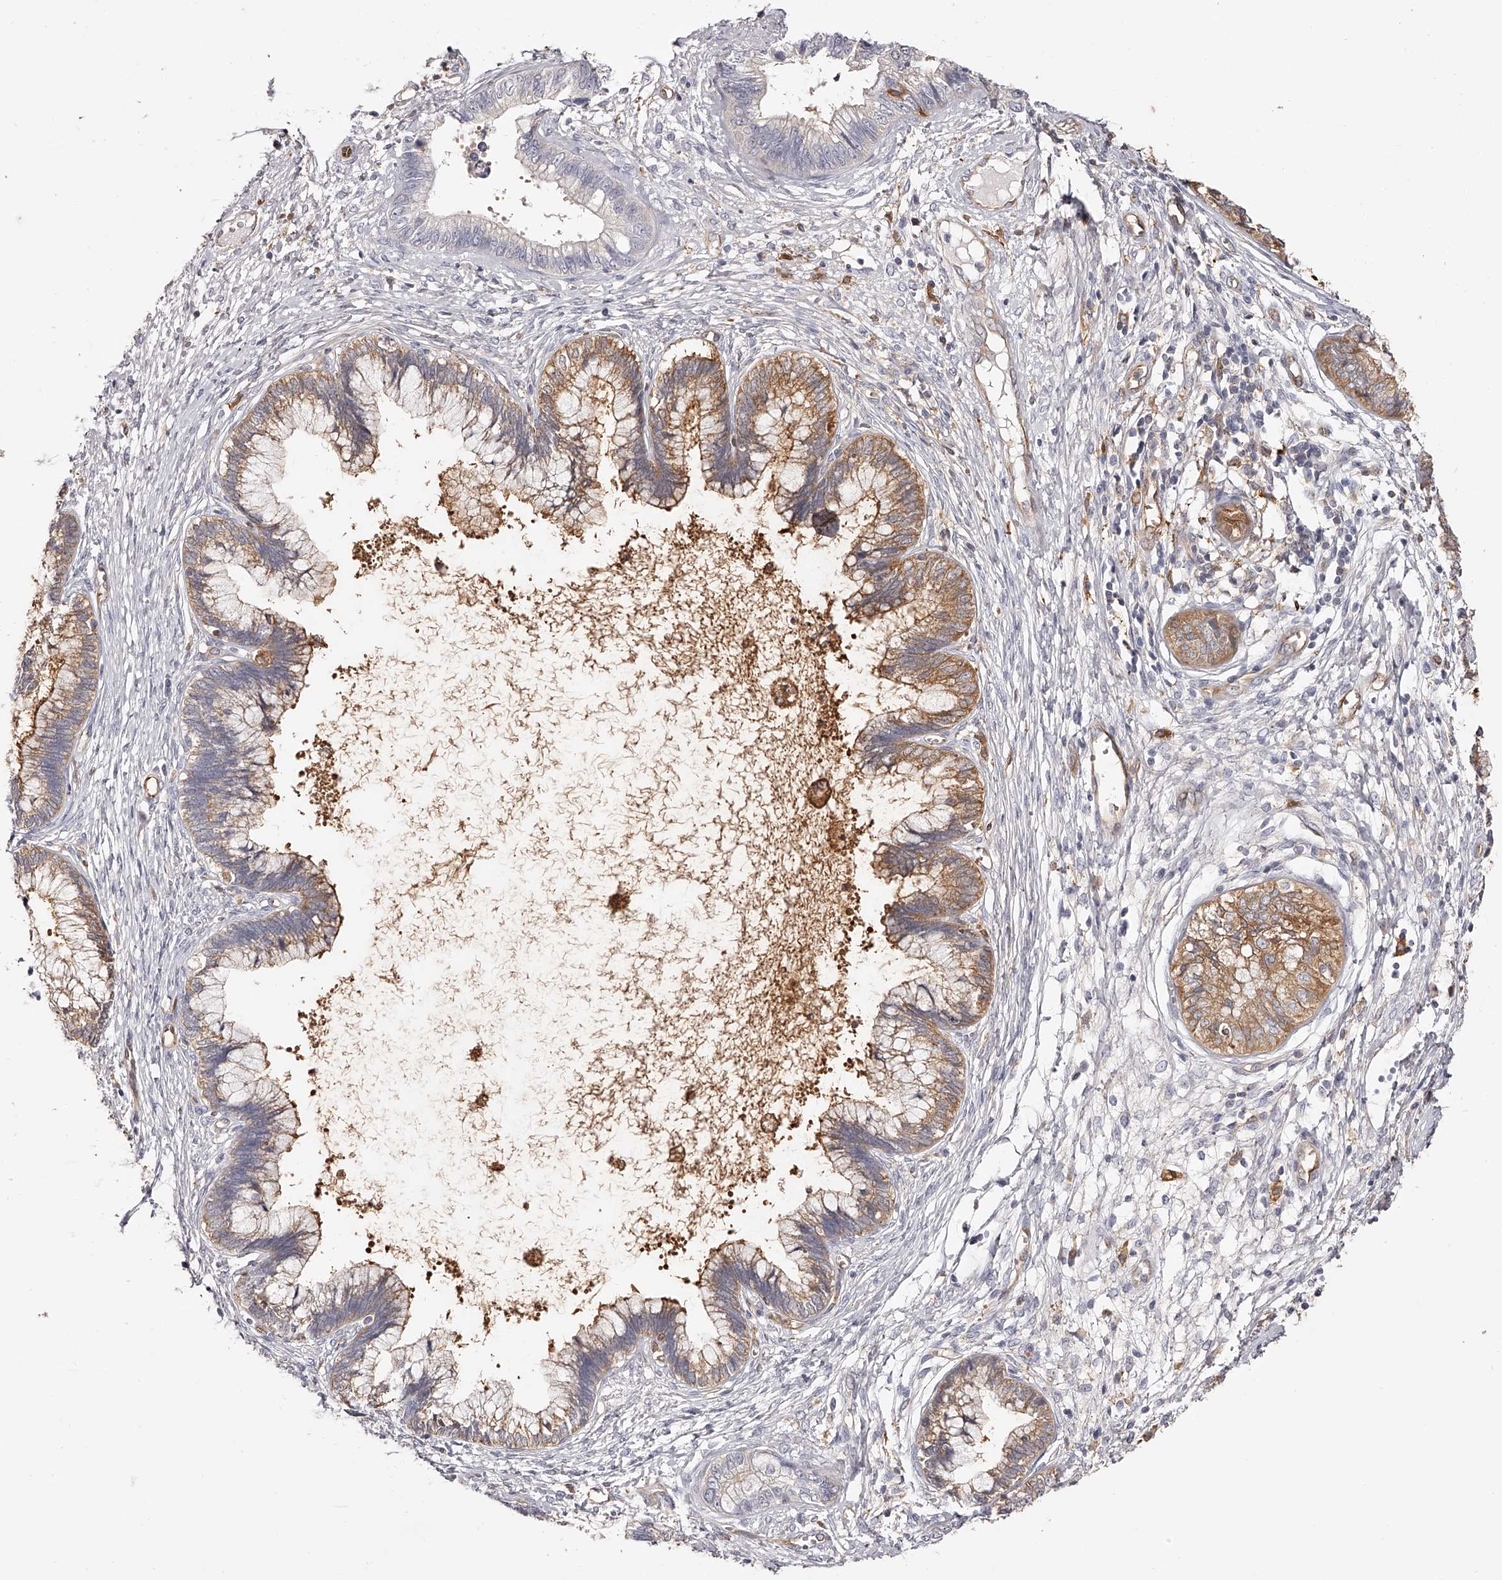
{"staining": {"intensity": "moderate", "quantity": "25%-75%", "location": "cytoplasmic/membranous"}, "tissue": "cervical cancer", "cell_type": "Tumor cells", "image_type": "cancer", "snomed": [{"axis": "morphology", "description": "Adenocarcinoma, NOS"}, {"axis": "topography", "description": "Cervix"}], "caption": "Immunohistochemistry of cervical cancer (adenocarcinoma) exhibits medium levels of moderate cytoplasmic/membranous expression in approximately 25%-75% of tumor cells.", "gene": "LAP3", "patient": {"sex": "female", "age": 44}}